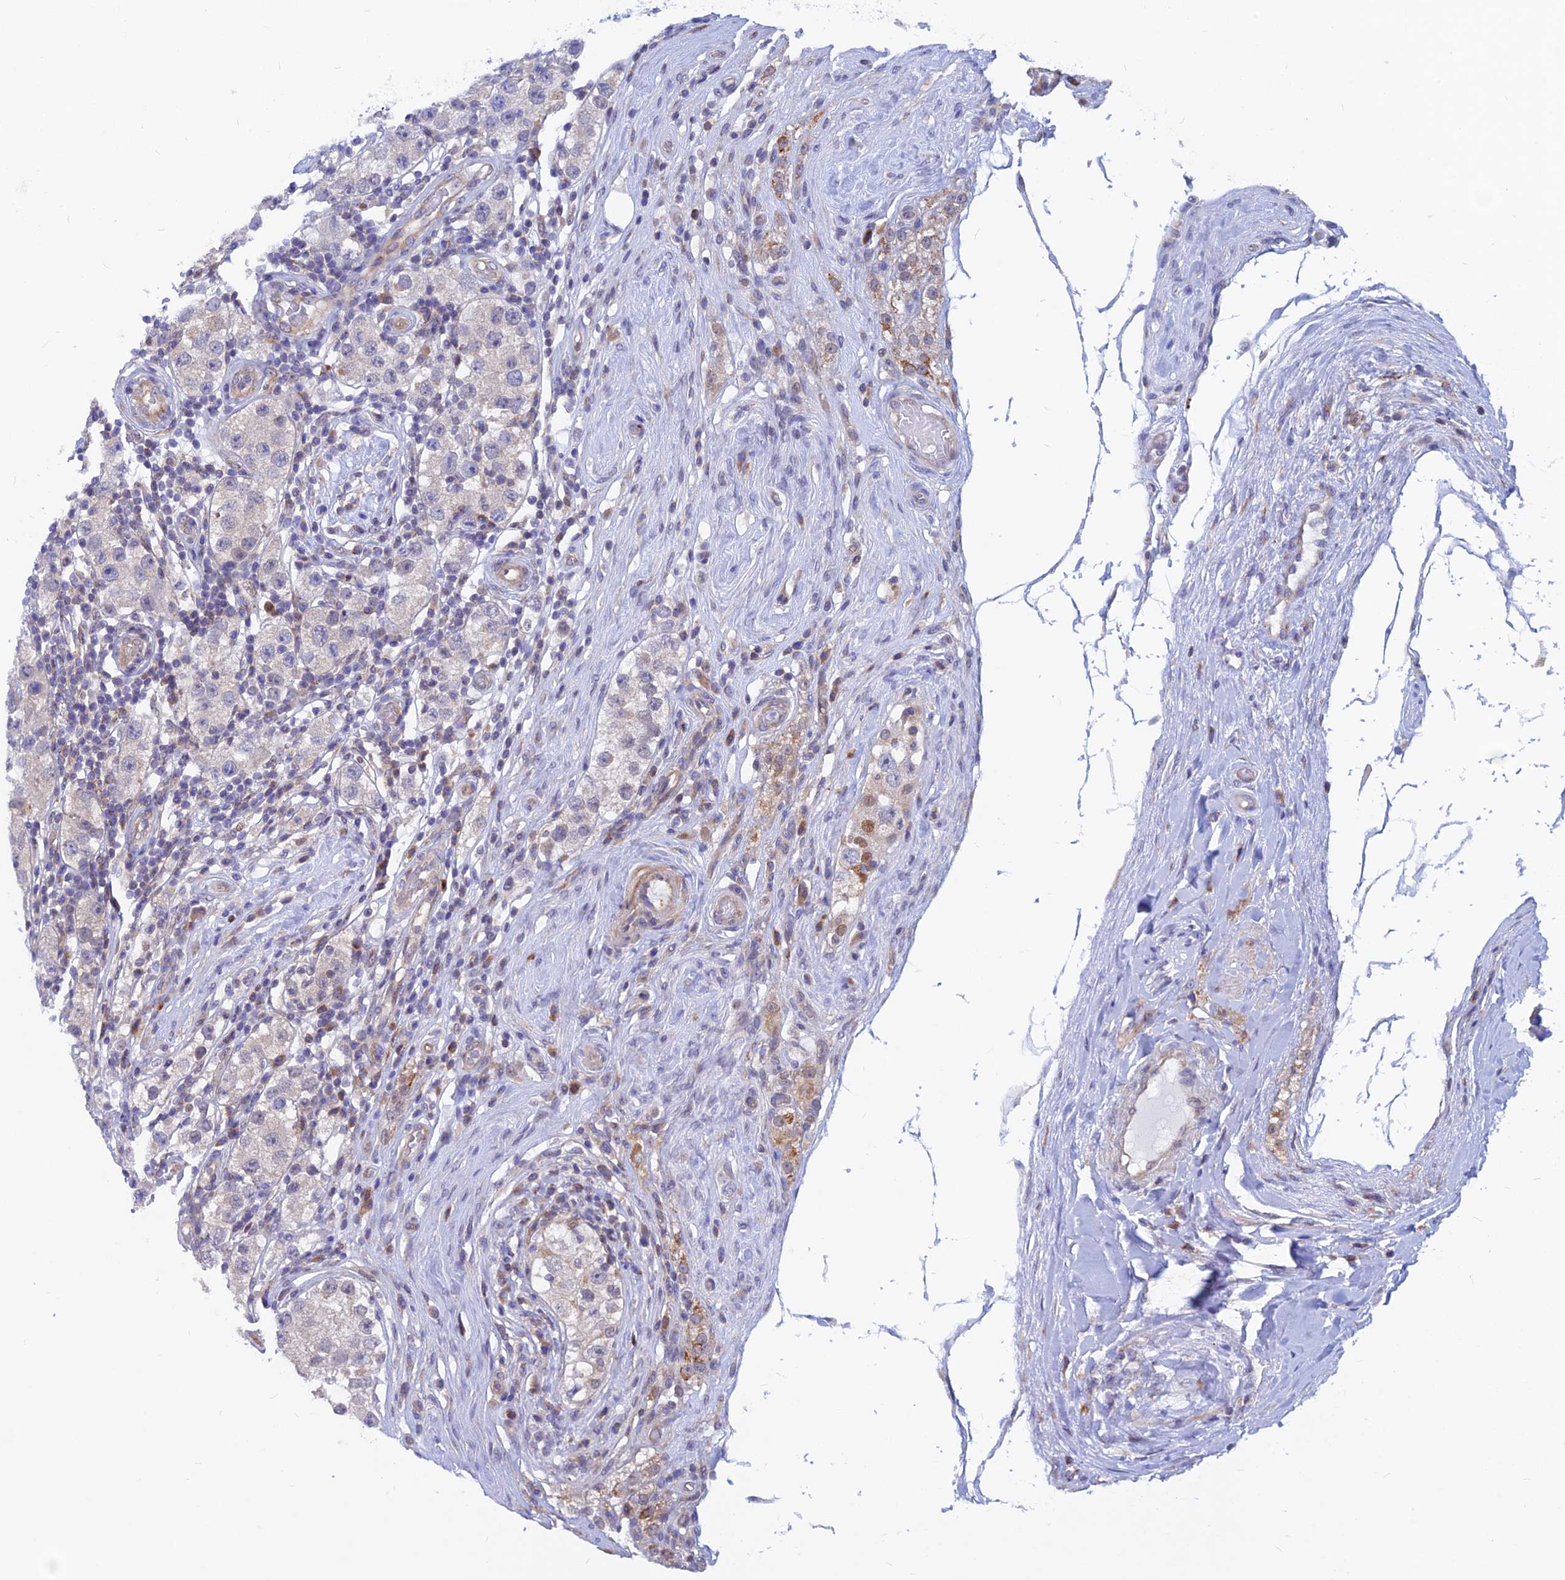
{"staining": {"intensity": "negative", "quantity": "none", "location": "none"}, "tissue": "testis cancer", "cell_type": "Tumor cells", "image_type": "cancer", "snomed": [{"axis": "morphology", "description": "Seminoma, NOS"}, {"axis": "topography", "description": "Testis"}], "caption": "Histopathology image shows no significant protein positivity in tumor cells of seminoma (testis).", "gene": "DNAJC16", "patient": {"sex": "male", "age": 34}}